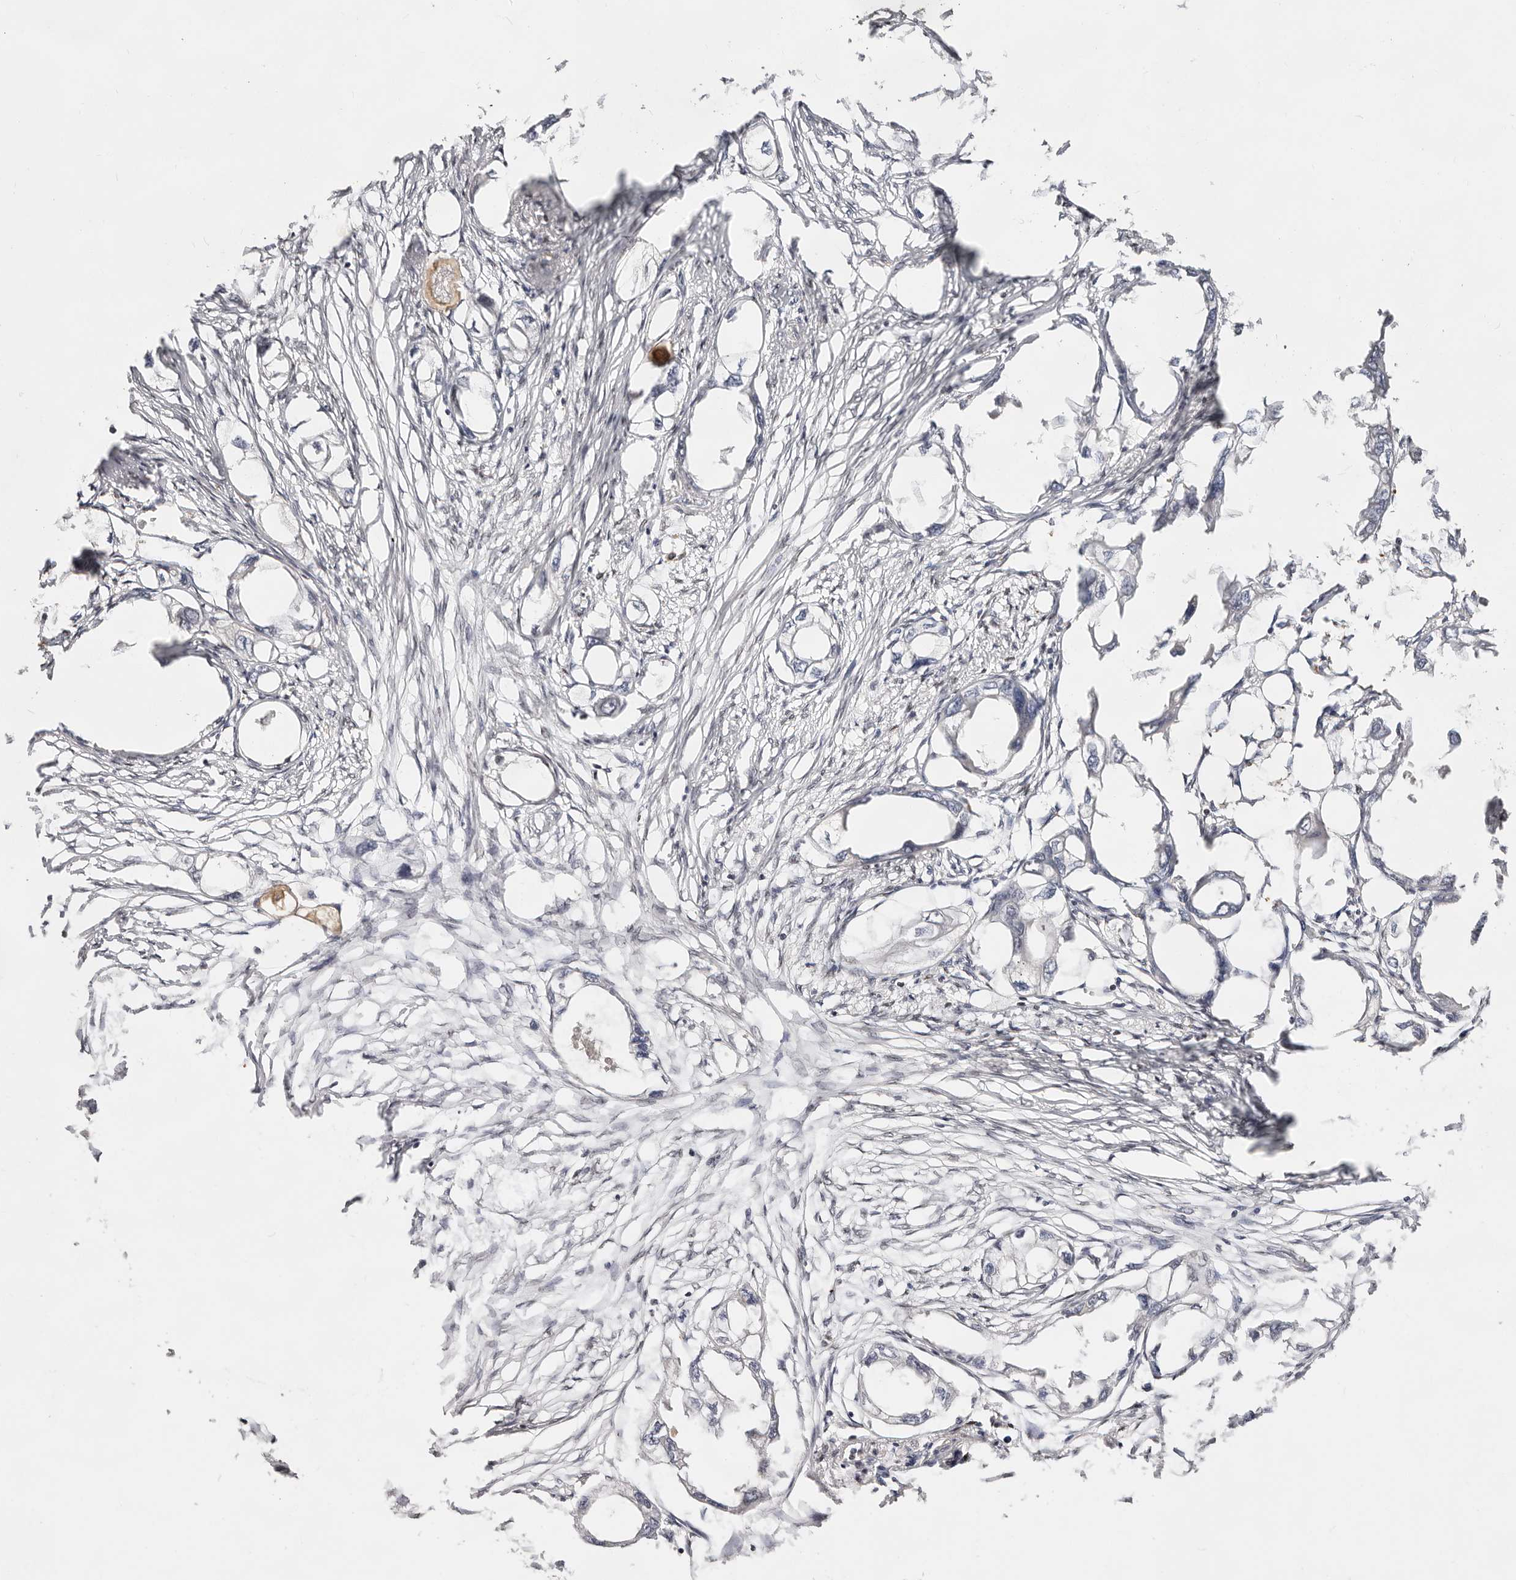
{"staining": {"intensity": "negative", "quantity": "none", "location": "none"}, "tissue": "endometrial cancer", "cell_type": "Tumor cells", "image_type": "cancer", "snomed": [{"axis": "morphology", "description": "Adenocarcinoma, NOS"}, {"axis": "morphology", "description": "Adenocarcinoma, metastatic, NOS"}, {"axis": "topography", "description": "Adipose tissue"}, {"axis": "topography", "description": "Endometrium"}], "caption": "Metastatic adenocarcinoma (endometrial) stained for a protein using IHC shows no expression tumor cells.", "gene": "IQGAP3", "patient": {"sex": "female", "age": 67}}